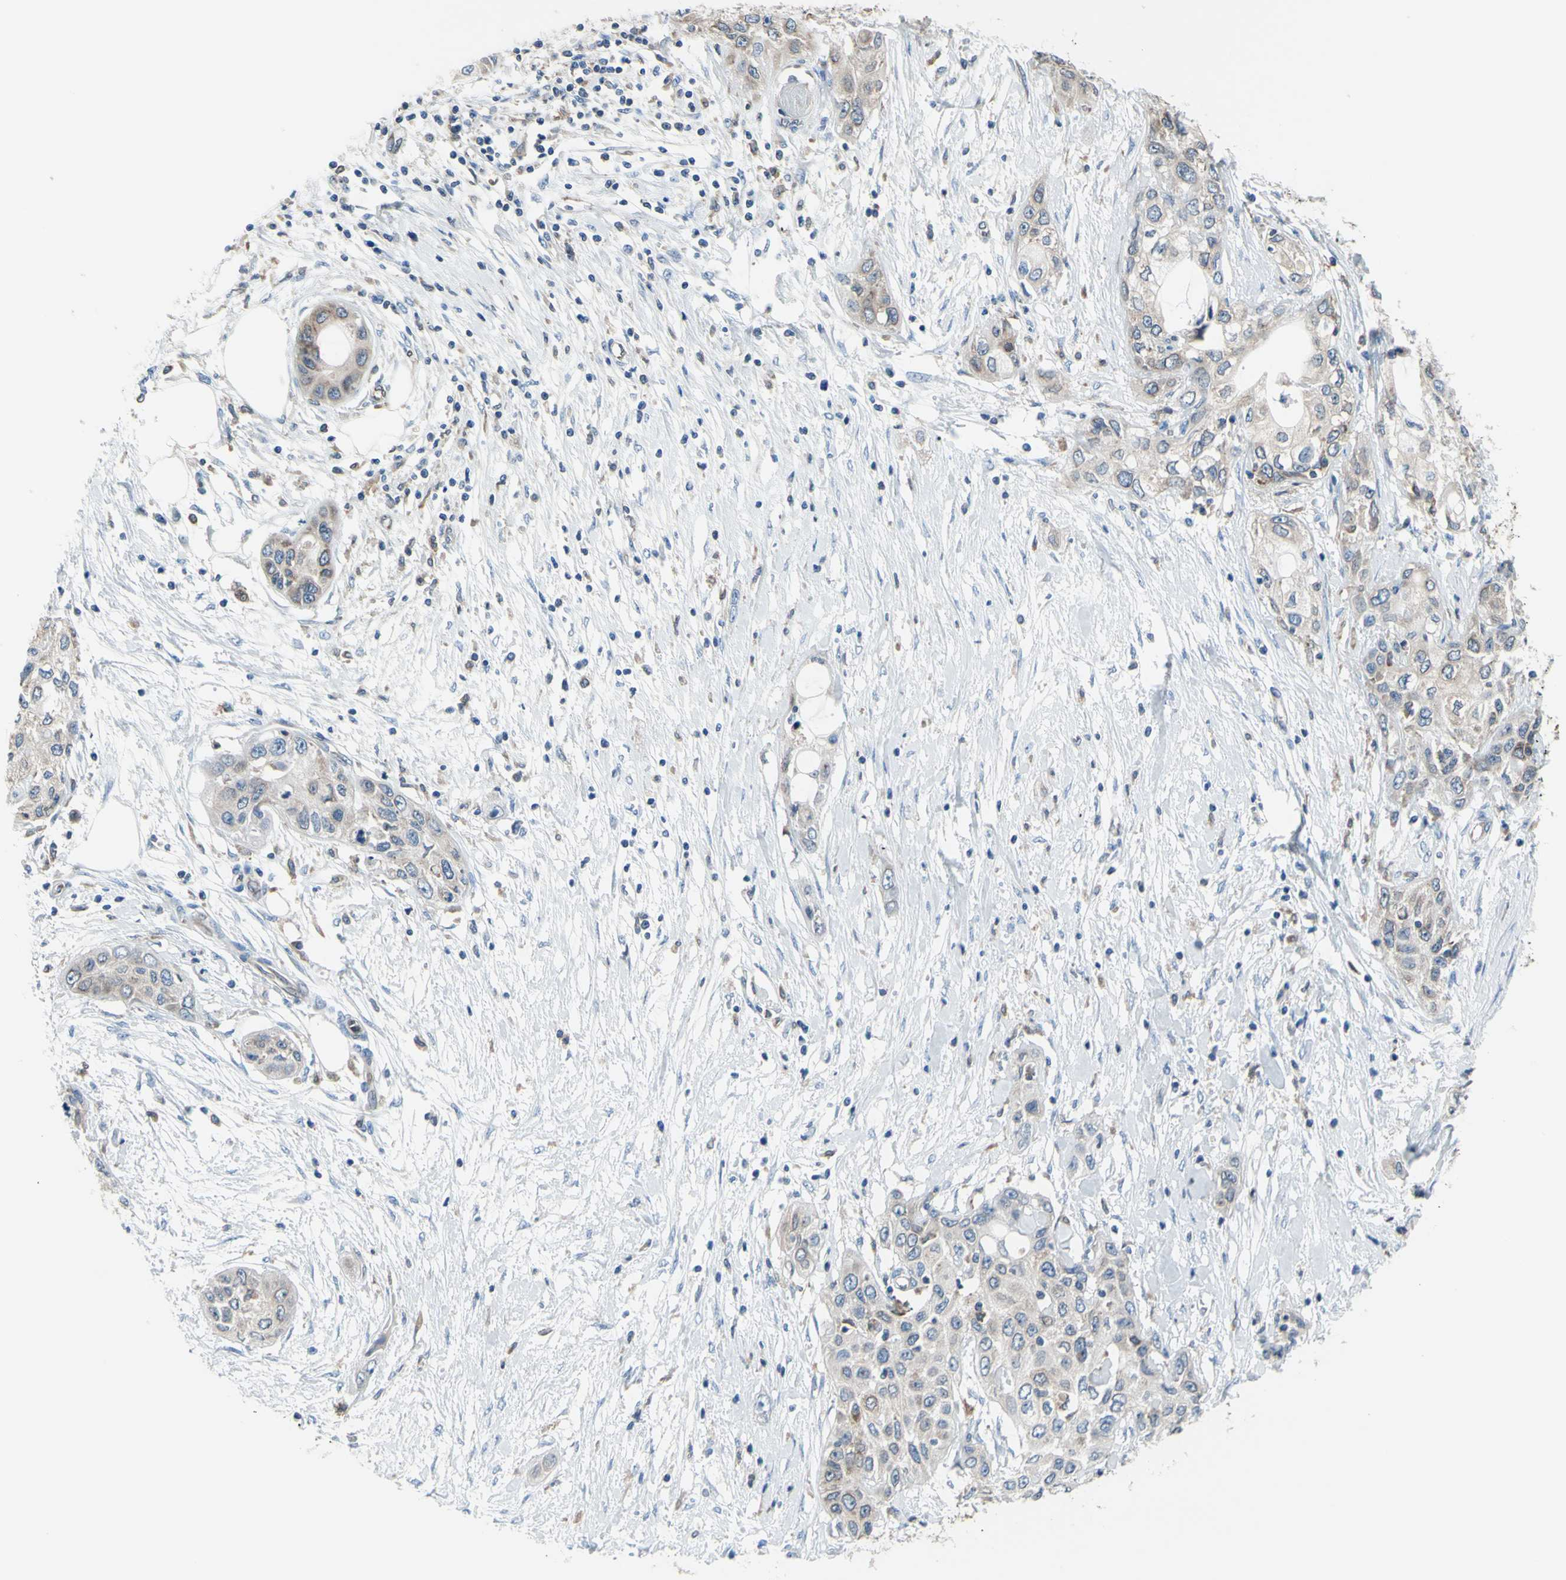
{"staining": {"intensity": "weak", "quantity": "25%-75%", "location": "cytoplasmic/membranous"}, "tissue": "pancreatic cancer", "cell_type": "Tumor cells", "image_type": "cancer", "snomed": [{"axis": "morphology", "description": "Adenocarcinoma, NOS"}, {"axis": "topography", "description": "Pancreas"}], "caption": "Brown immunohistochemical staining in human pancreatic adenocarcinoma displays weak cytoplasmic/membranous positivity in about 25%-75% of tumor cells.", "gene": "MGST2", "patient": {"sex": "female", "age": 70}}